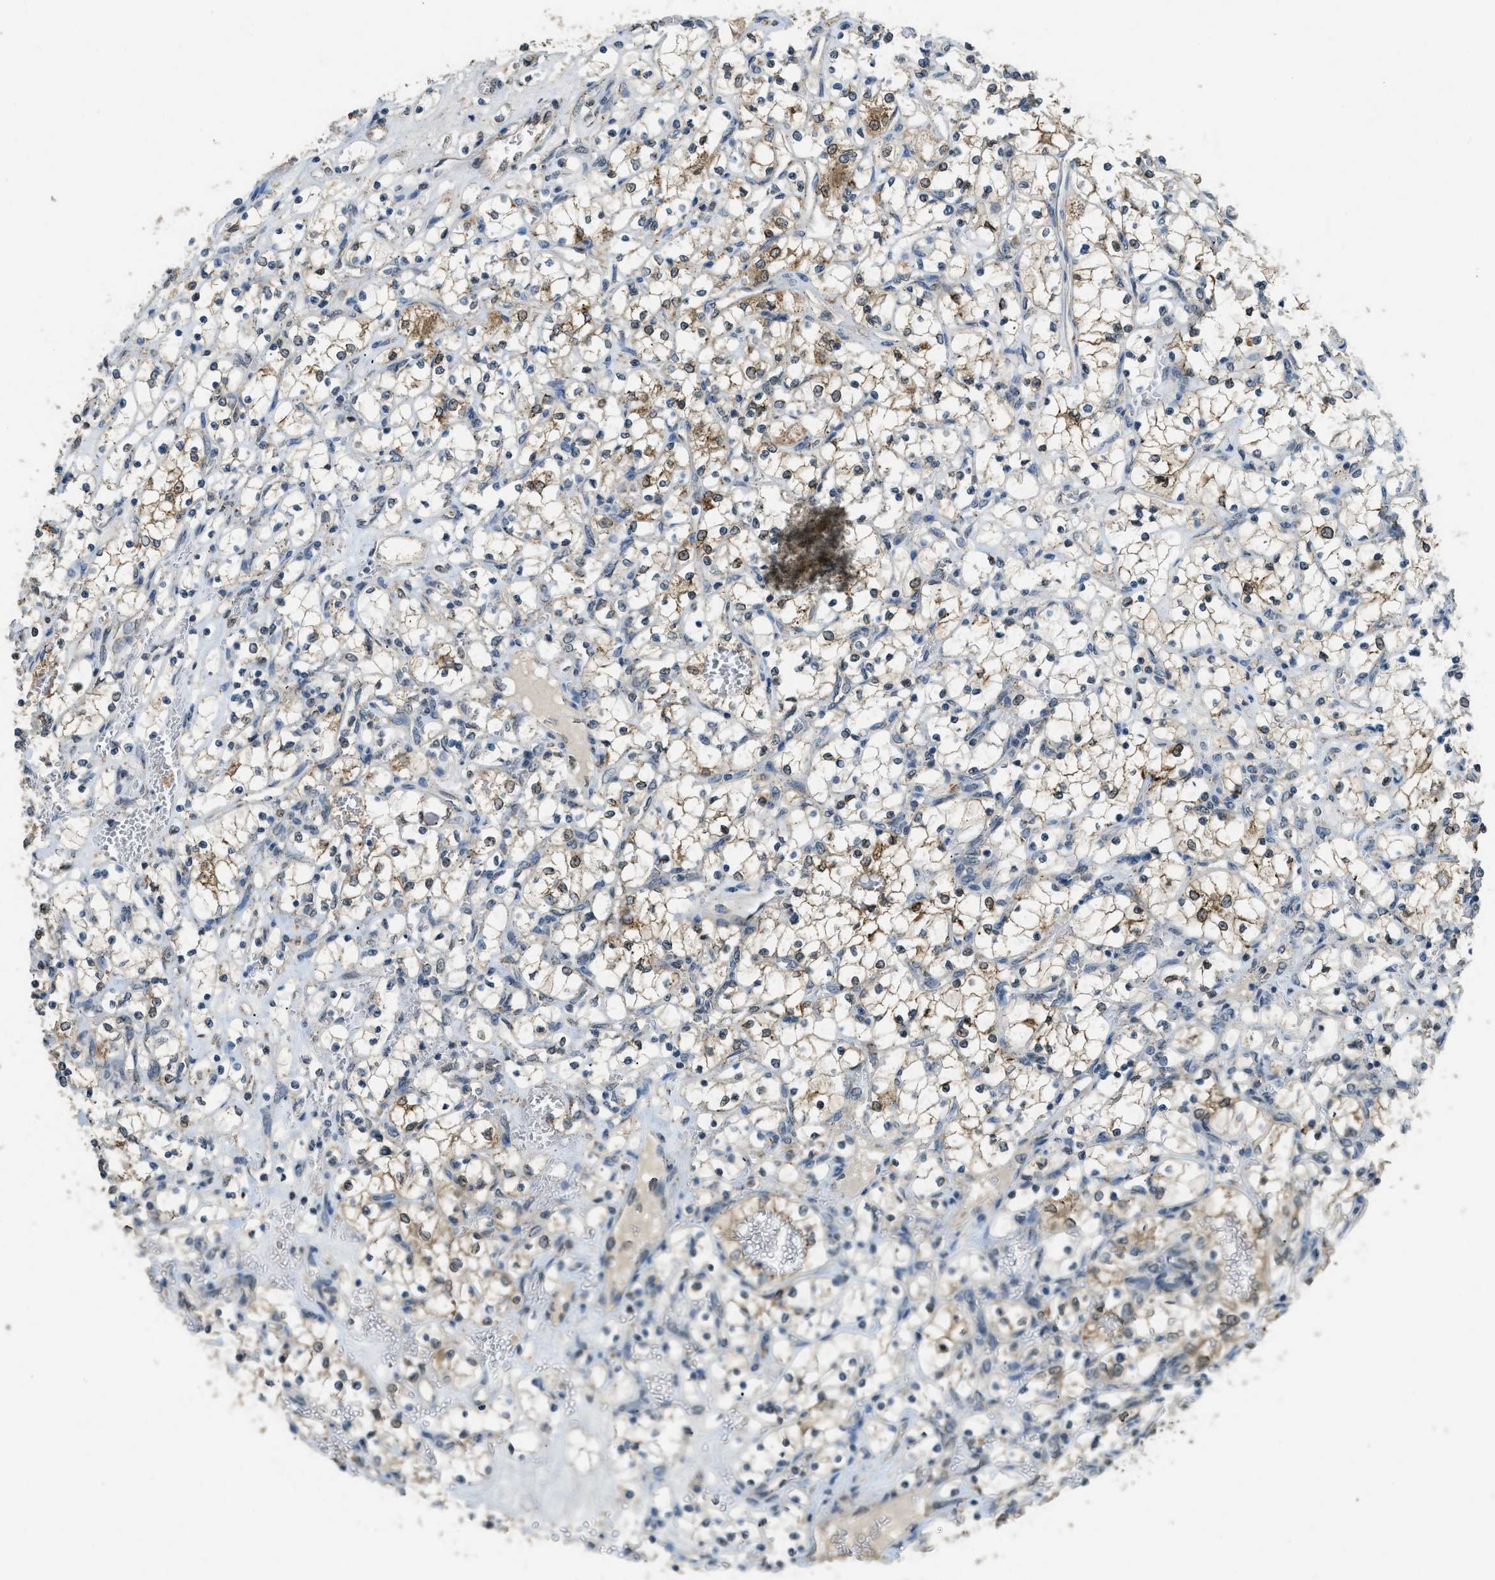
{"staining": {"intensity": "moderate", "quantity": ">75%", "location": "cytoplasmic/membranous"}, "tissue": "renal cancer", "cell_type": "Tumor cells", "image_type": "cancer", "snomed": [{"axis": "morphology", "description": "Adenocarcinoma, NOS"}, {"axis": "topography", "description": "Kidney"}], "caption": "This is an image of IHC staining of renal adenocarcinoma, which shows moderate staining in the cytoplasmic/membranous of tumor cells.", "gene": "IPO7", "patient": {"sex": "female", "age": 69}}